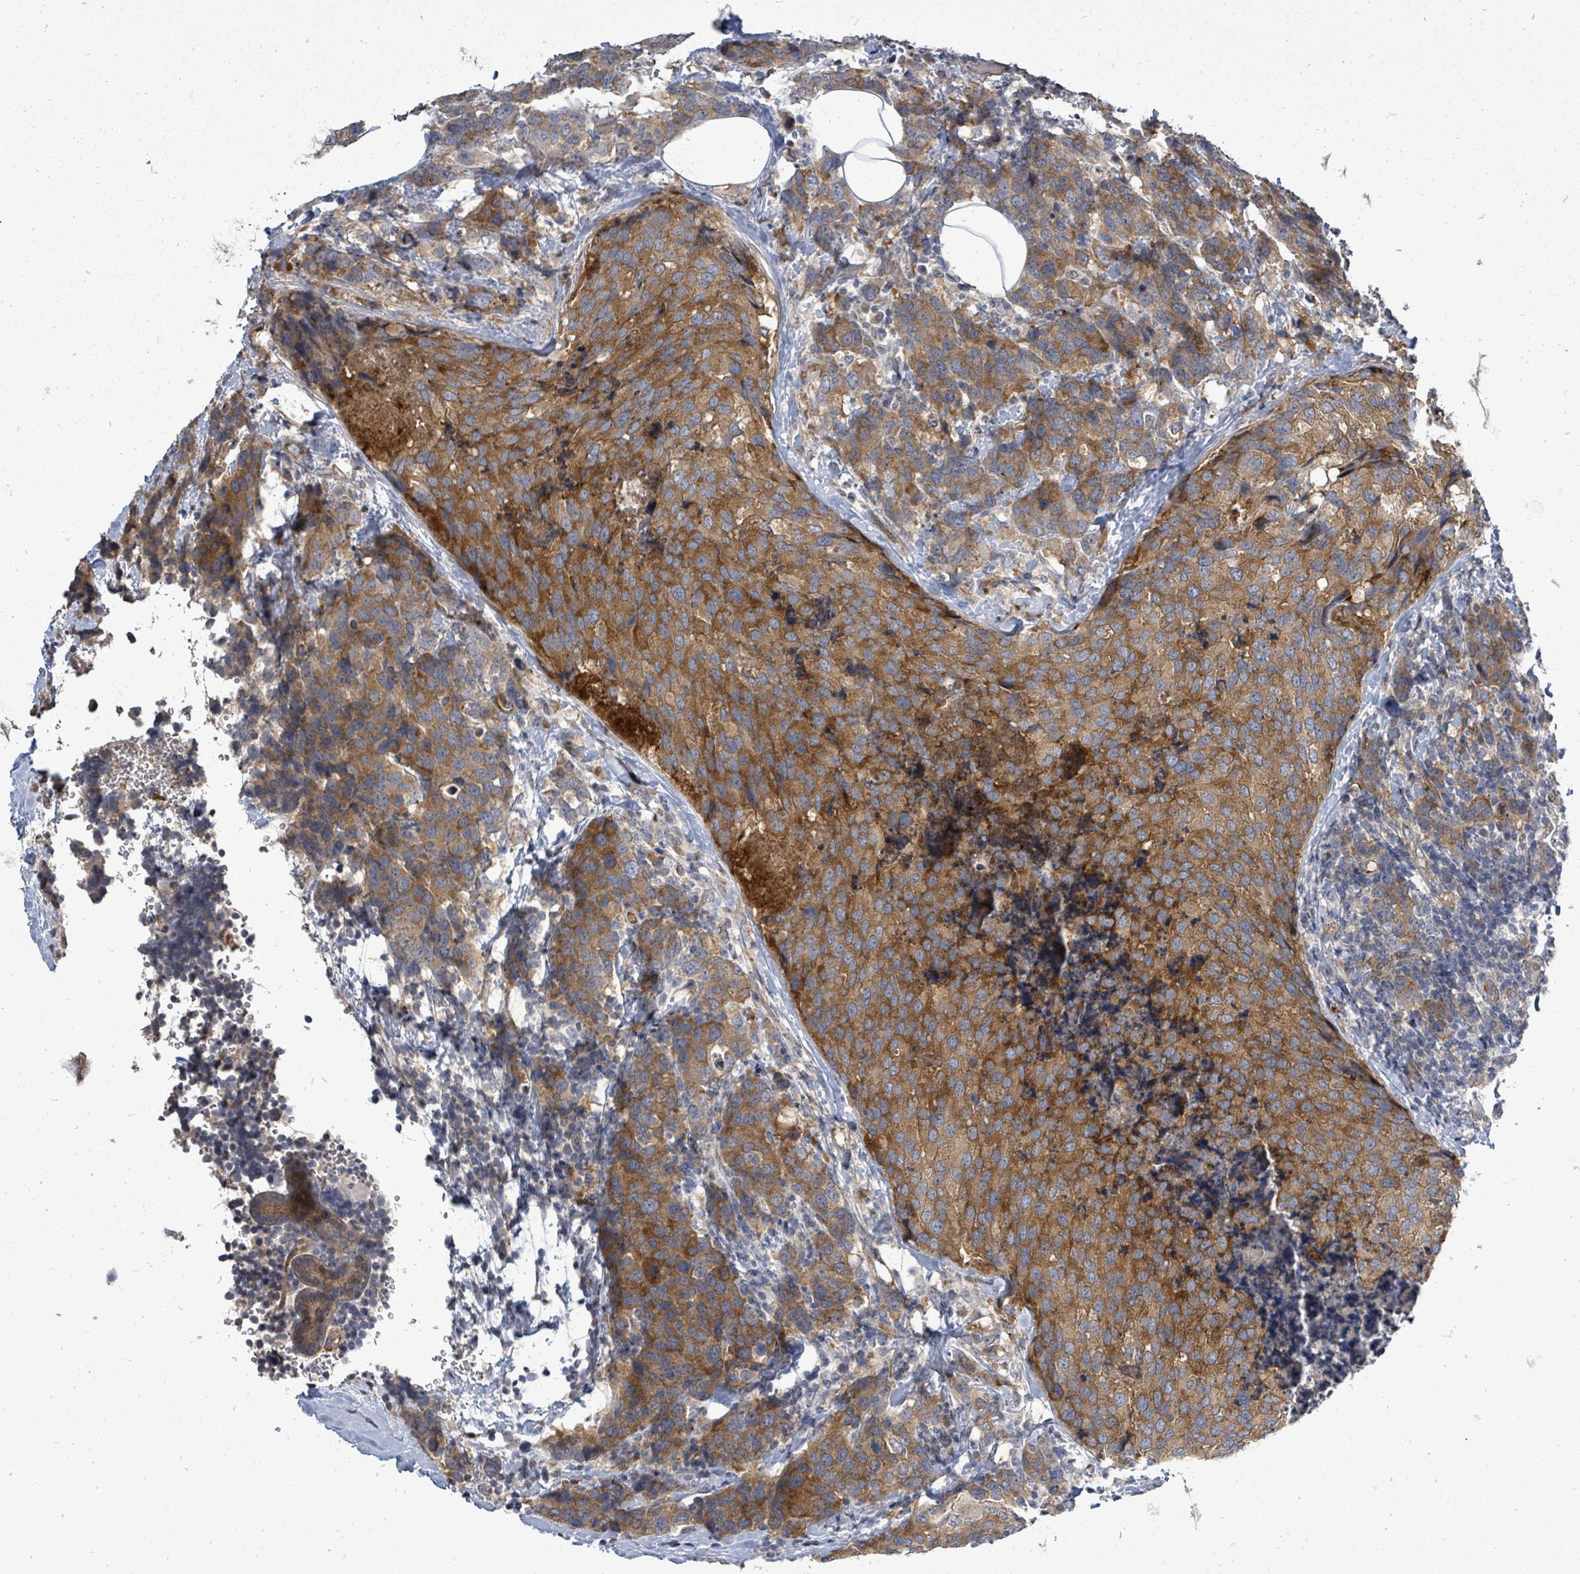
{"staining": {"intensity": "moderate", "quantity": ">75%", "location": "cytoplasmic/membranous"}, "tissue": "breast cancer", "cell_type": "Tumor cells", "image_type": "cancer", "snomed": [{"axis": "morphology", "description": "Lobular carcinoma"}, {"axis": "topography", "description": "Breast"}], "caption": "Immunohistochemistry (IHC) (DAB (3,3'-diaminobenzidine)) staining of lobular carcinoma (breast) displays moderate cytoplasmic/membranous protein expression in about >75% of tumor cells.", "gene": "RALGAPB", "patient": {"sex": "female", "age": 59}}